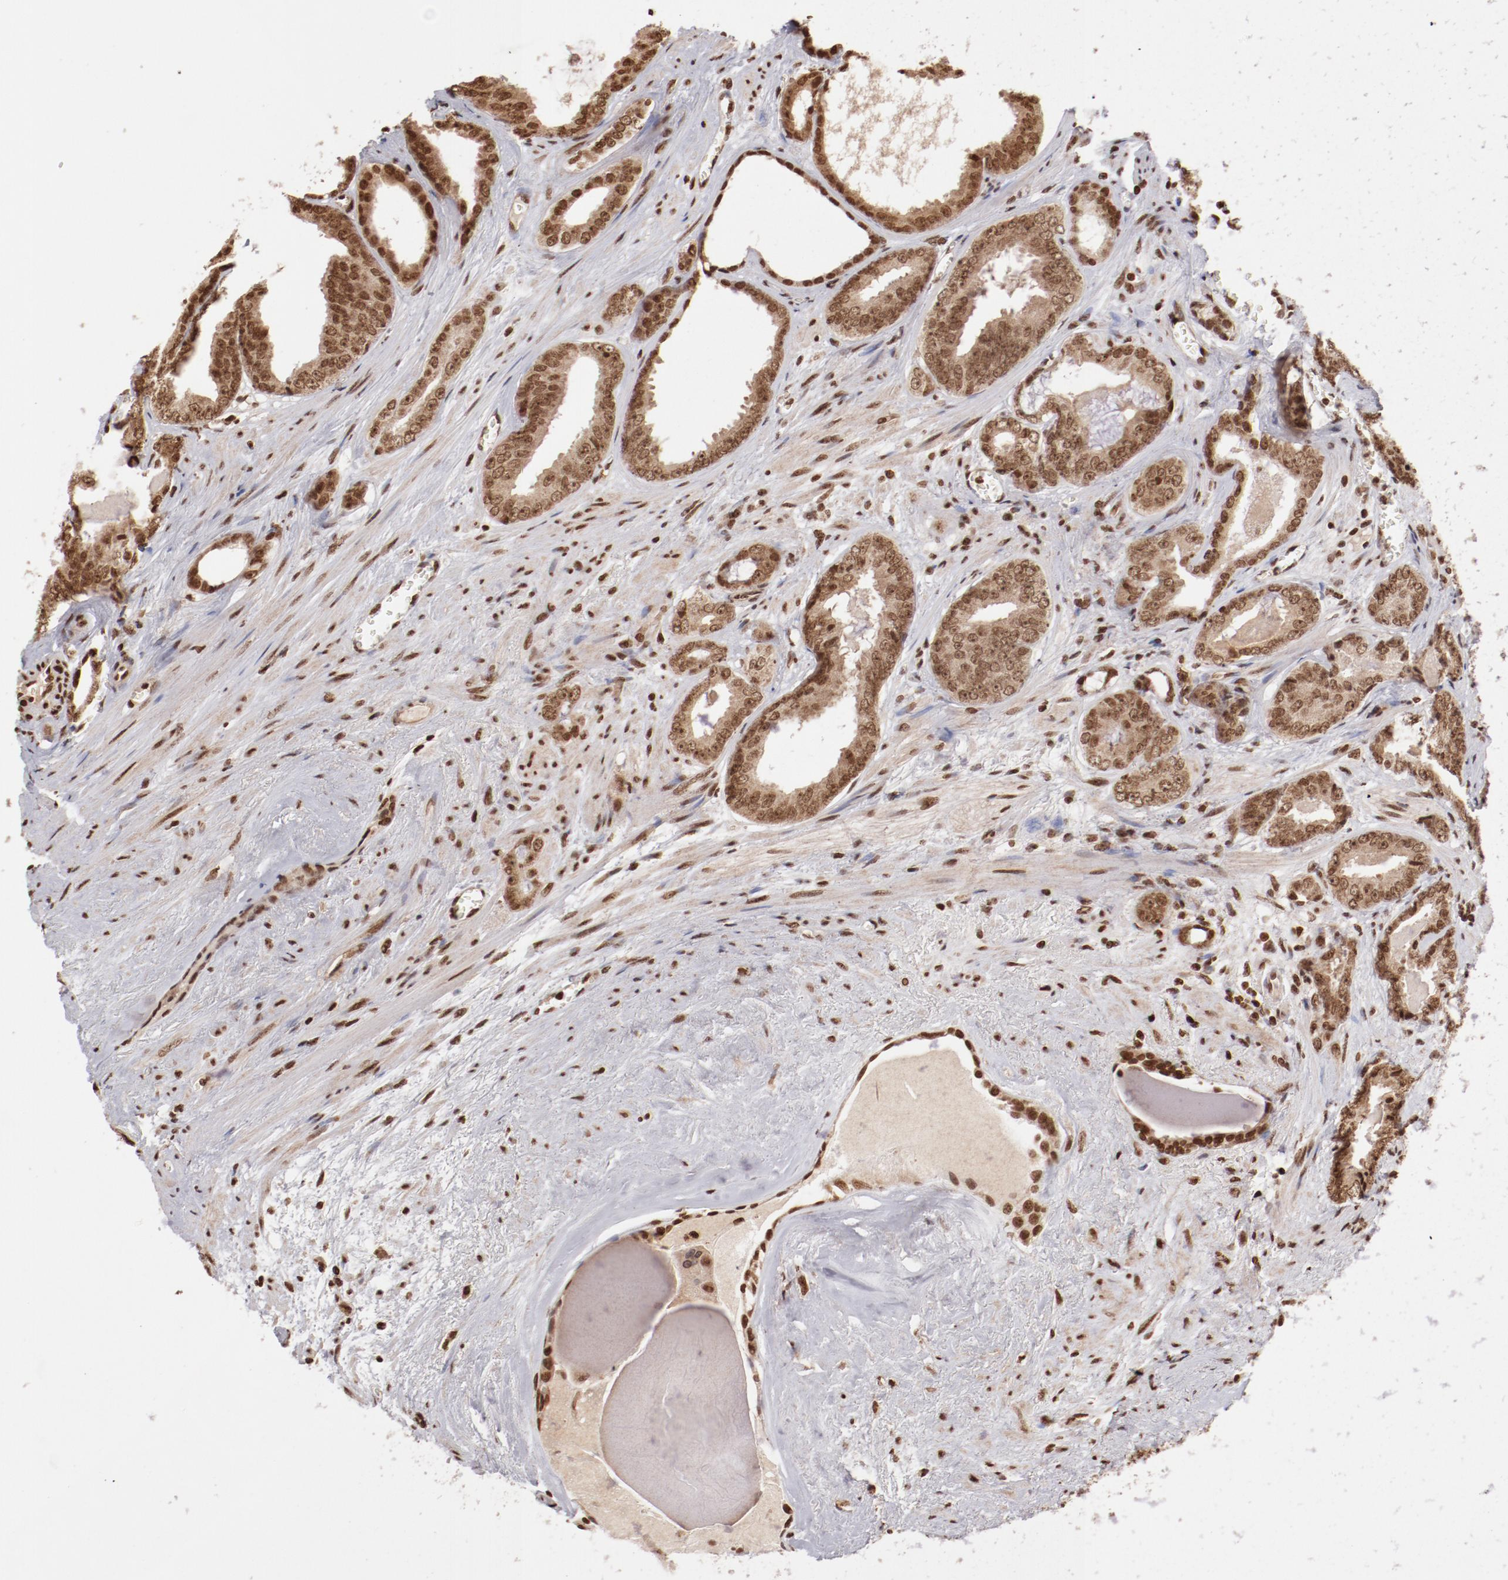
{"staining": {"intensity": "moderate", "quantity": ">75%", "location": "nuclear"}, "tissue": "prostate cancer", "cell_type": "Tumor cells", "image_type": "cancer", "snomed": [{"axis": "morphology", "description": "Adenocarcinoma, Medium grade"}, {"axis": "topography", "description": "Prostate"}], "caption": "Prostate cancer (medium-grade adenocarcinoma) stained for a protein (brown) displays moderate nuclear positive expression in approximately >75% of tumor cells.", "gene": "ABL2", "patient": {"sex": "male", "age": 79}}